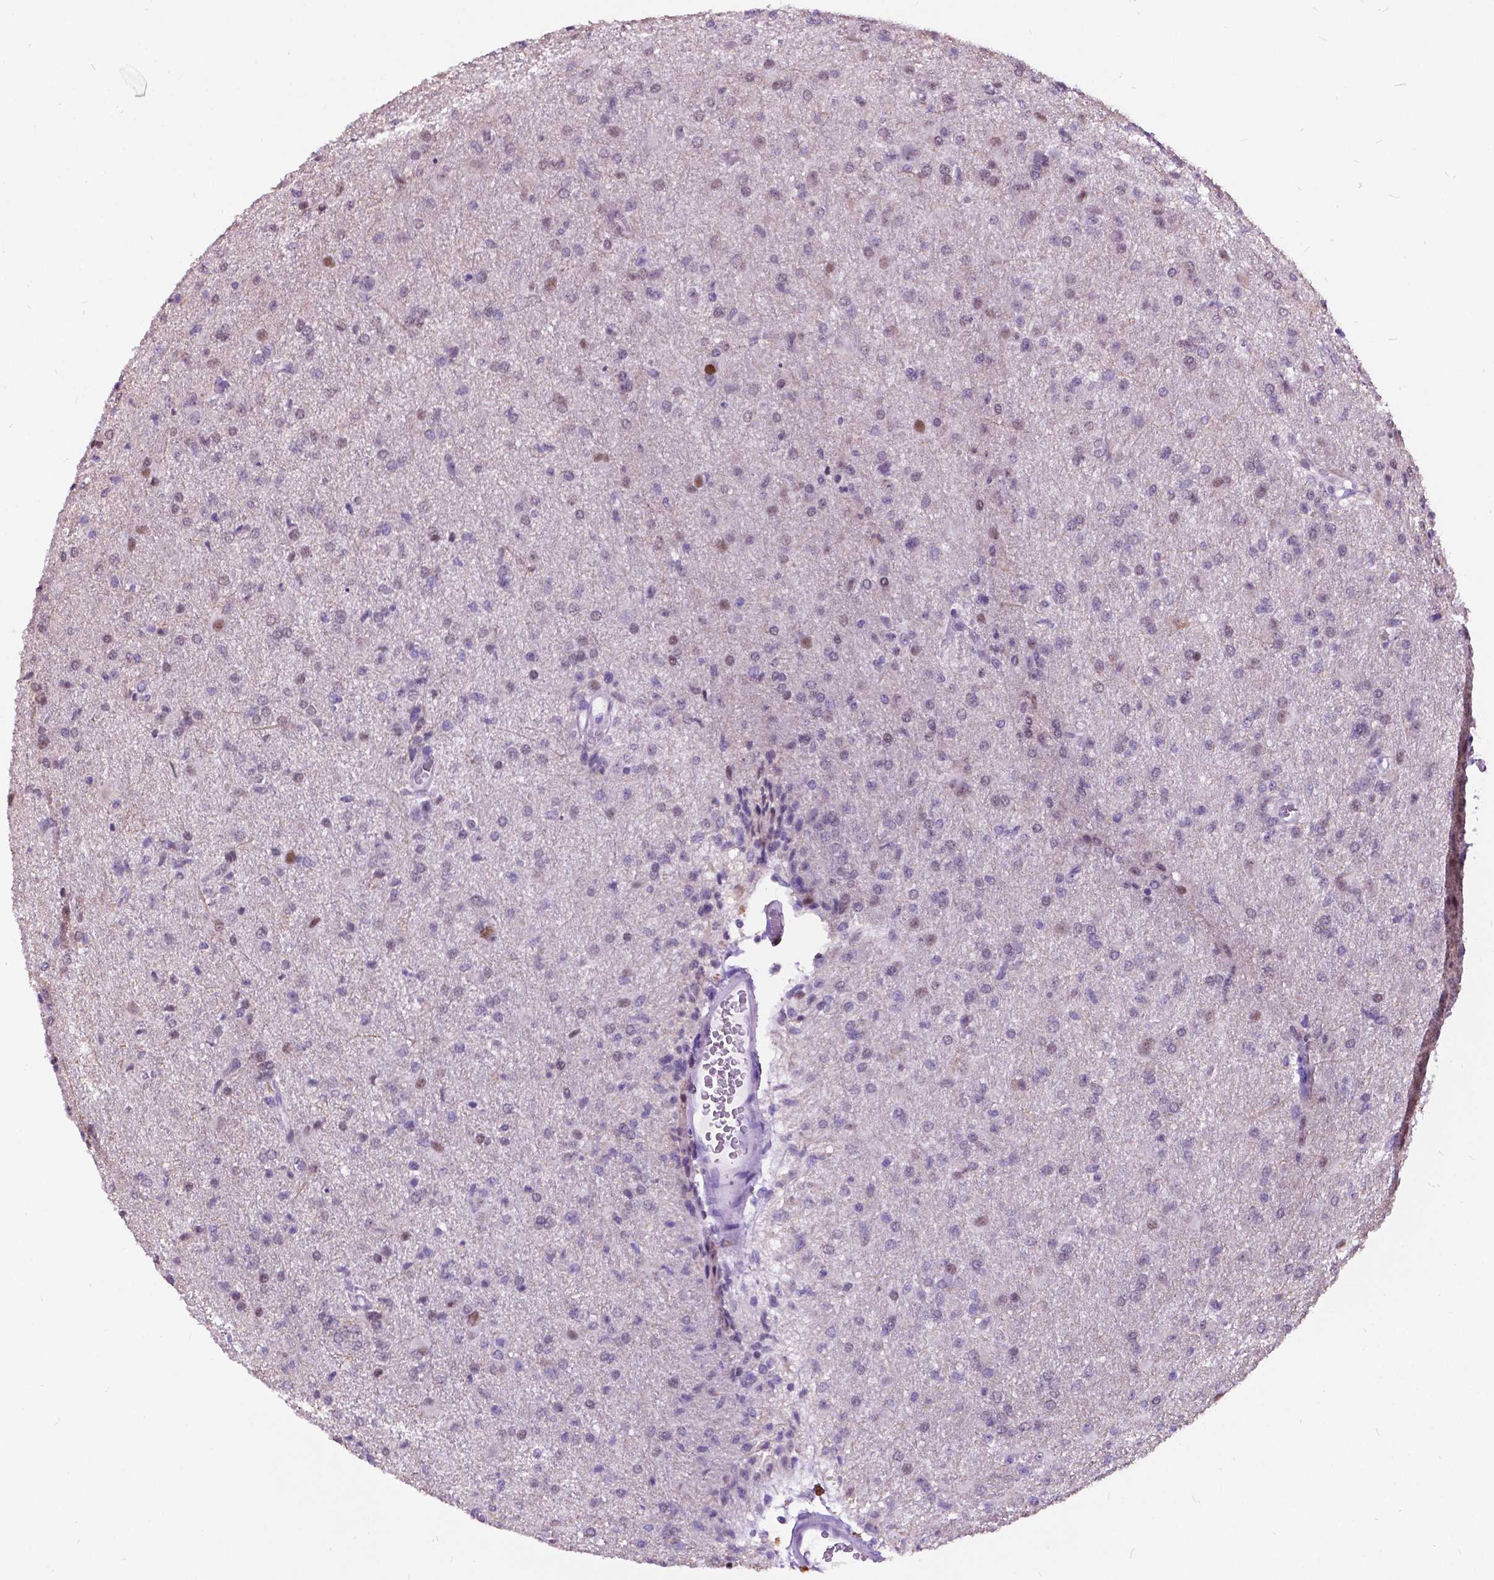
{"staining": {"intensity": "weak", "quantity": "<25%", "location": "nuclear"}, "tissue": "glioma", "cell_type": "Tumor cells", "image_type": "cancer", "snomed": [{"axis": "morphology", "description": "Glioma, malignant, High grade"}, {"axis": "topography", "description": "Brain"}], "caption": "The photomicrograph displays no significant staining in tumor cells of malignant high-grade glioma. (Immunohistochemistry (ihc), brightfield microscopy, high magnification).", "gene": "DPF3", "patient": {"sex": "male", "age": 68}}